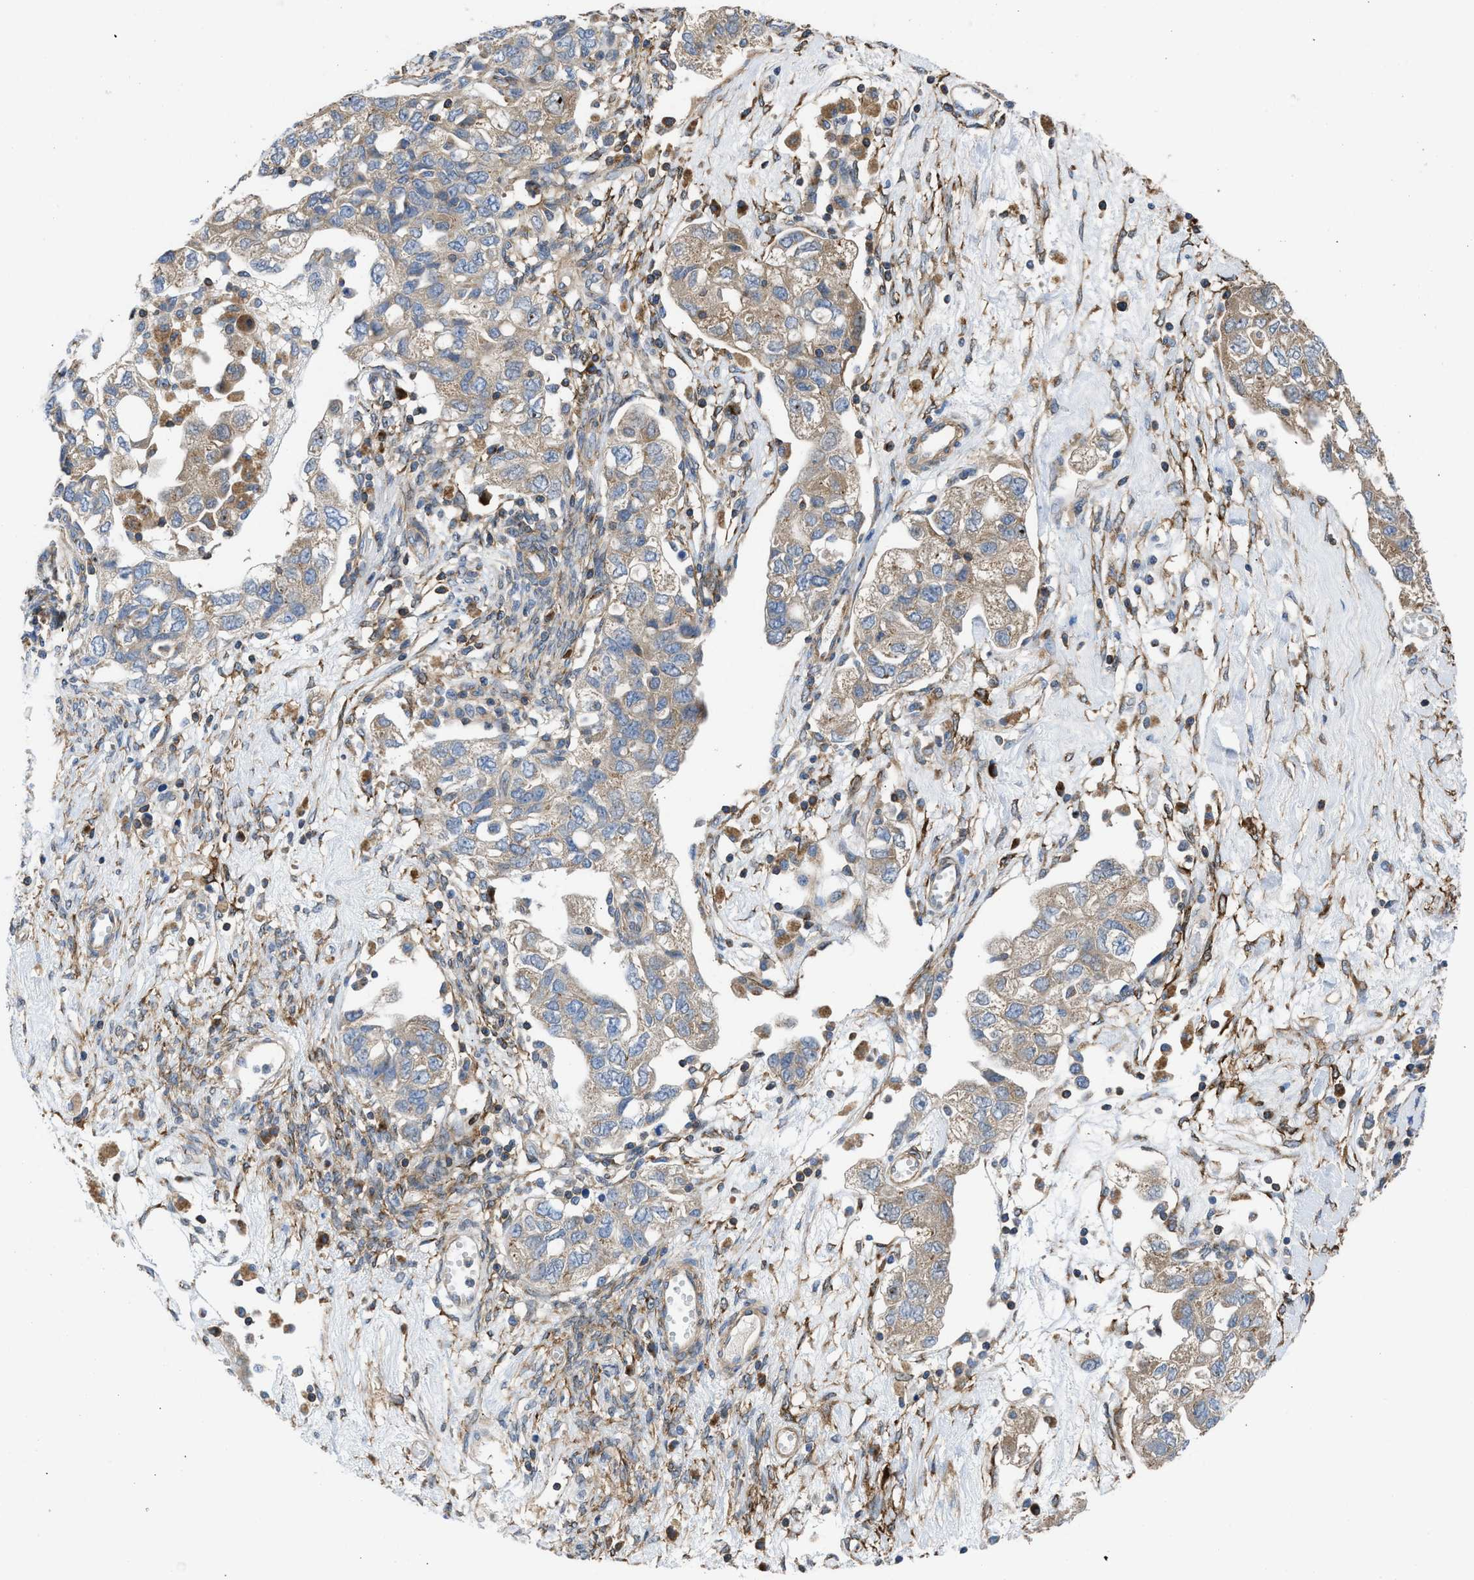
{"staining": {"intensity": "weak", "quantity": ">75%", "location": "cytoplasmic/membranous"}, "tissue": "ovarian cancer", "cell_type": "Tumor cells", "image_type": "cancer", "snomed": [{"axis": "morphology", "description": "Carcinoma, NOS"}, {"axis": "morphology", "description": "Cystadenocarcinoma, serous, NOS"}, {"axis": "topography", "description": "Ovary"}], "caption": "Immunohistochemical staining of ovarian cancer (serous cystadenocarcinoma) demonstrates low levels of weak cytoplasmic/membranous positivity in approximately >75% of tumor cells.", "gene": "CHKB", "patient": {"sex": "female", "age": 69}}